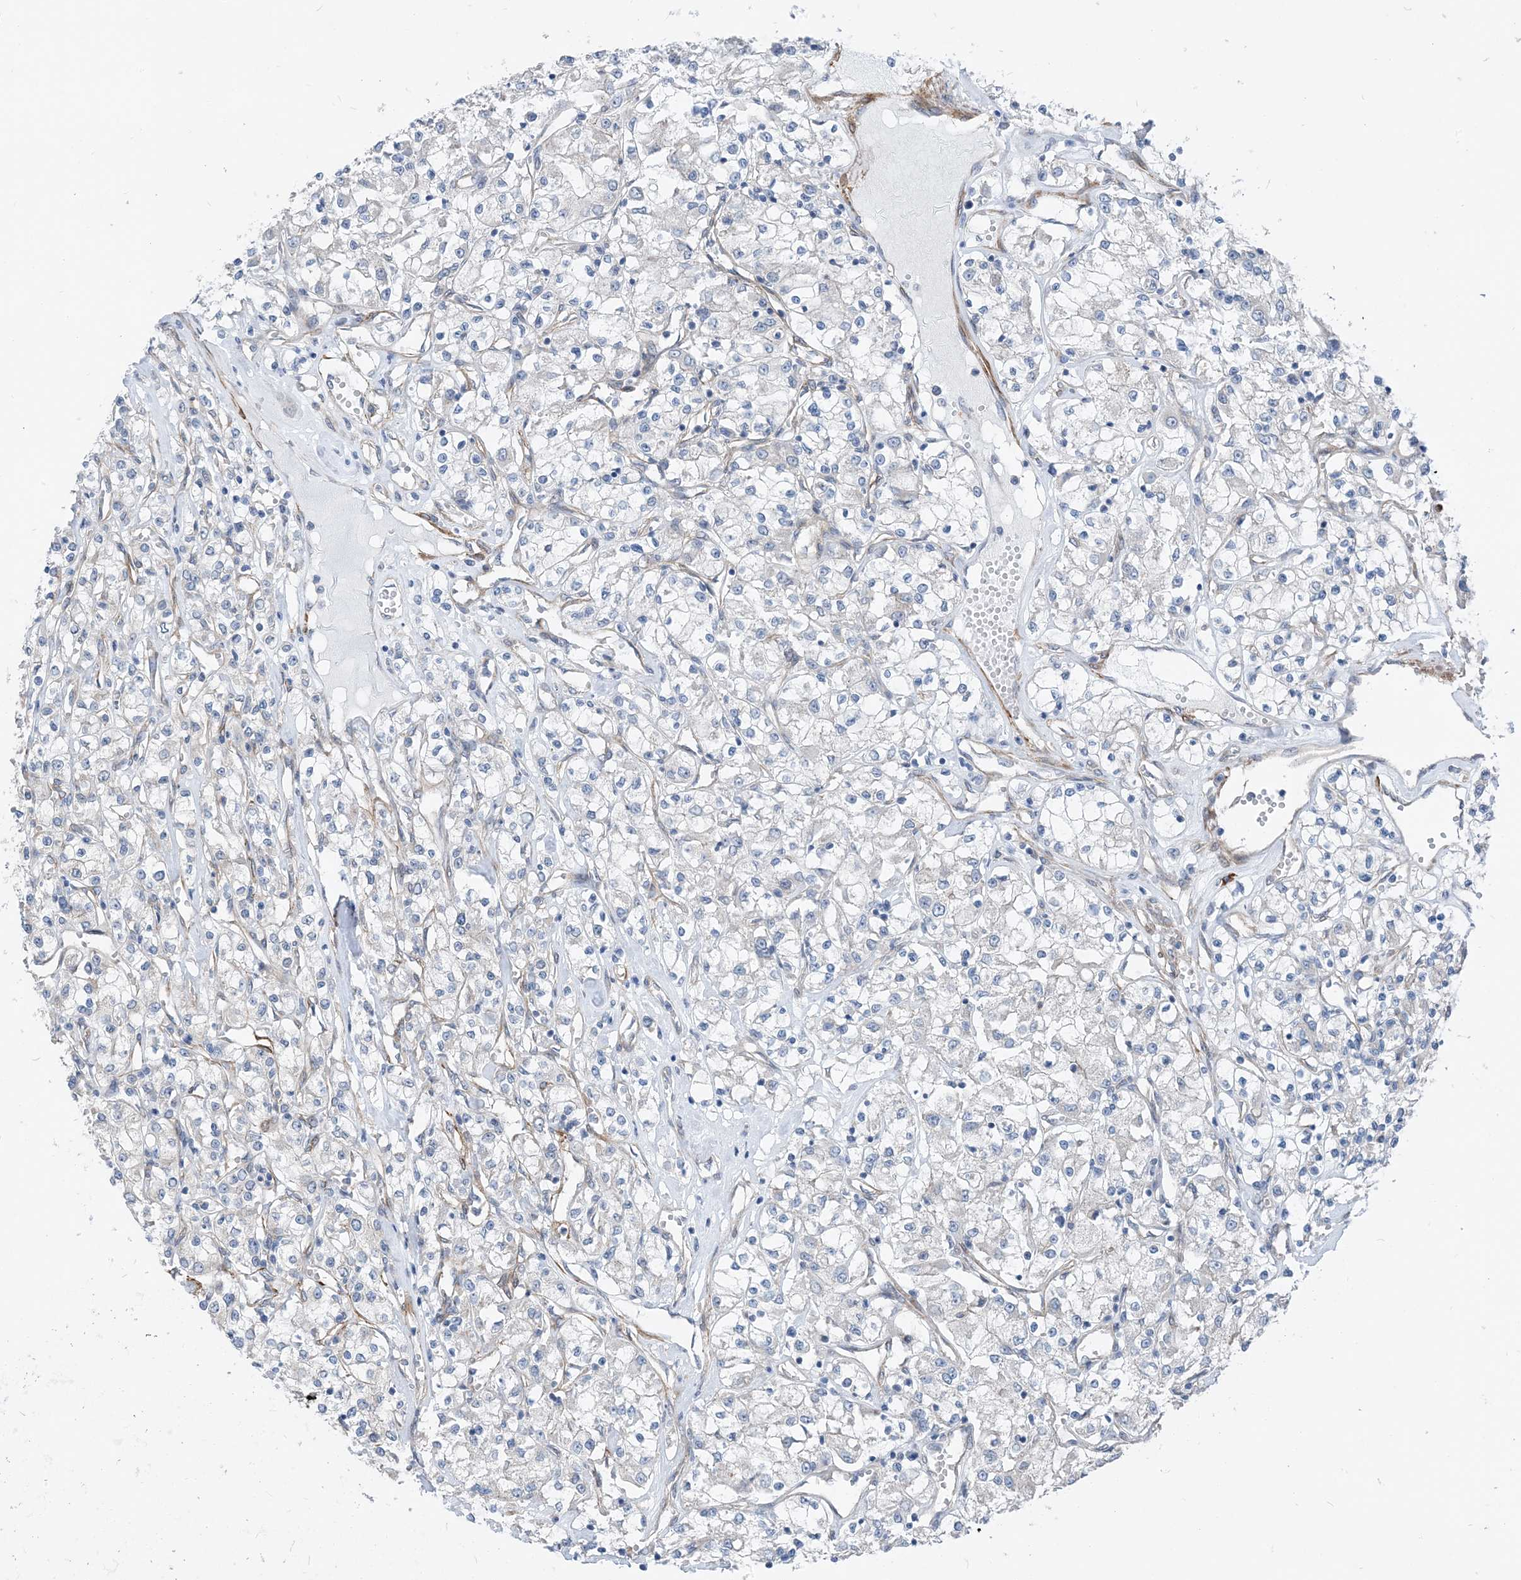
{"staining": {"intensity": "negative", "quantity": "none", "location": "none"}, "tissue": "renal cancer", "cell_type": "Tumor cells", "image_type": "cancer", "snomed": [{"axis": "morphology", "description": "Adenocarcinoma, NOS"}, {"axis": "topography", "description": "Kidney"}], "caption": "High magnification brightfield microscopy of adenocarcinoma (renal) stained with DAB (brown) and counterstained with hematoxylin (blue): tumor cells show no significant staining.", "gene": "PLEKHA3", "patient": {"sex": "female", "age": 59}}